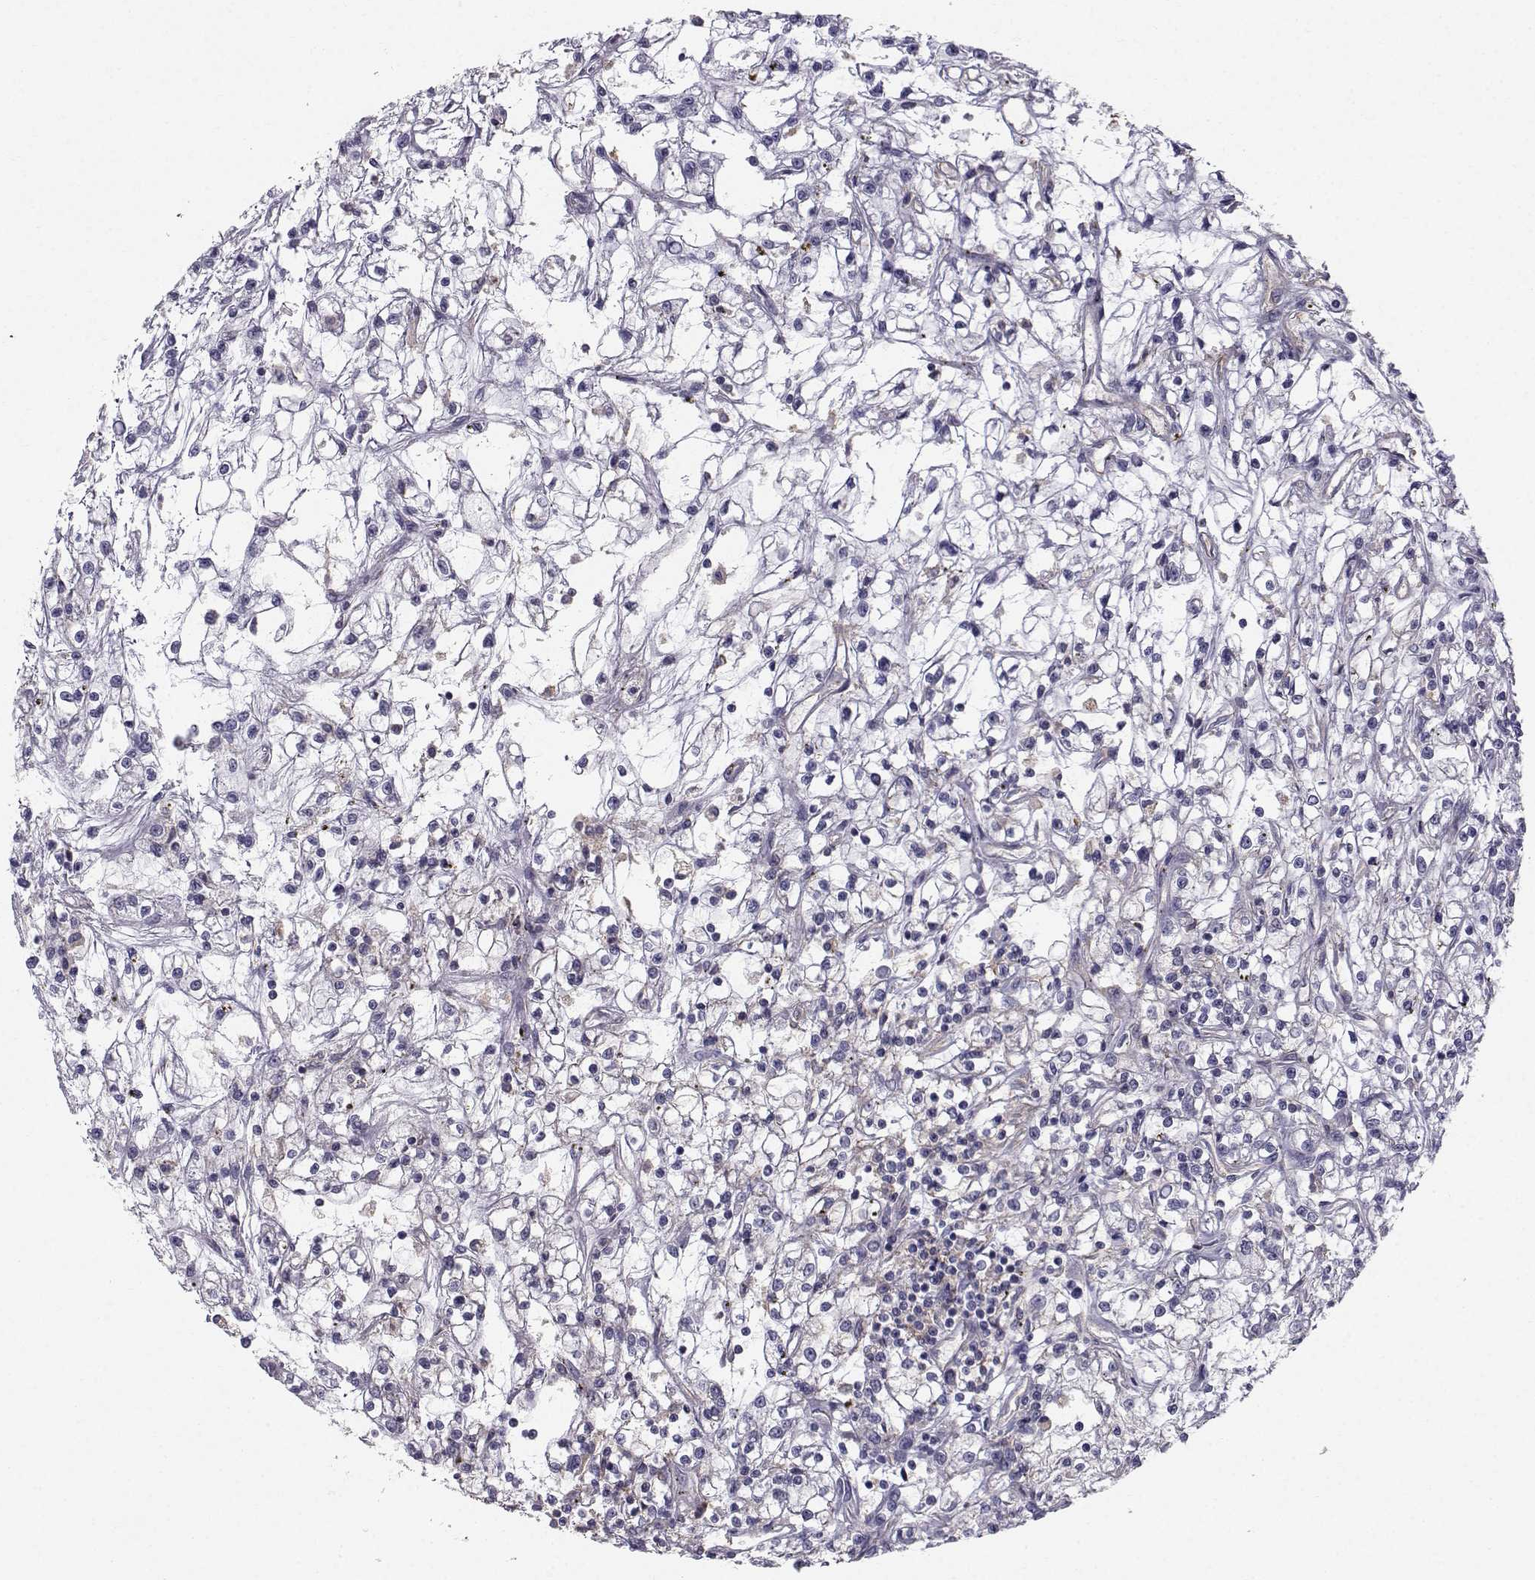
{"staining": {"intensity": "negative", "quantity": "none", "location": "none"}, "tissue": "renal cancer", "cell_type": "Tumor cells", "image_type": "cancer", "snomed": [{"axis": "morphology", "description": "Adenocarcinoma, NOS"}, {"axis": "topography", "description": "Kidney"}], "caption": "Immunohistochemistry (IHC) histopathology image of human renal cancer stained for a protein (brown), which exhibits no expression in tumor cells.", "gene": "SPDYE4", "patient": {"sex": "female", "age": 59}}